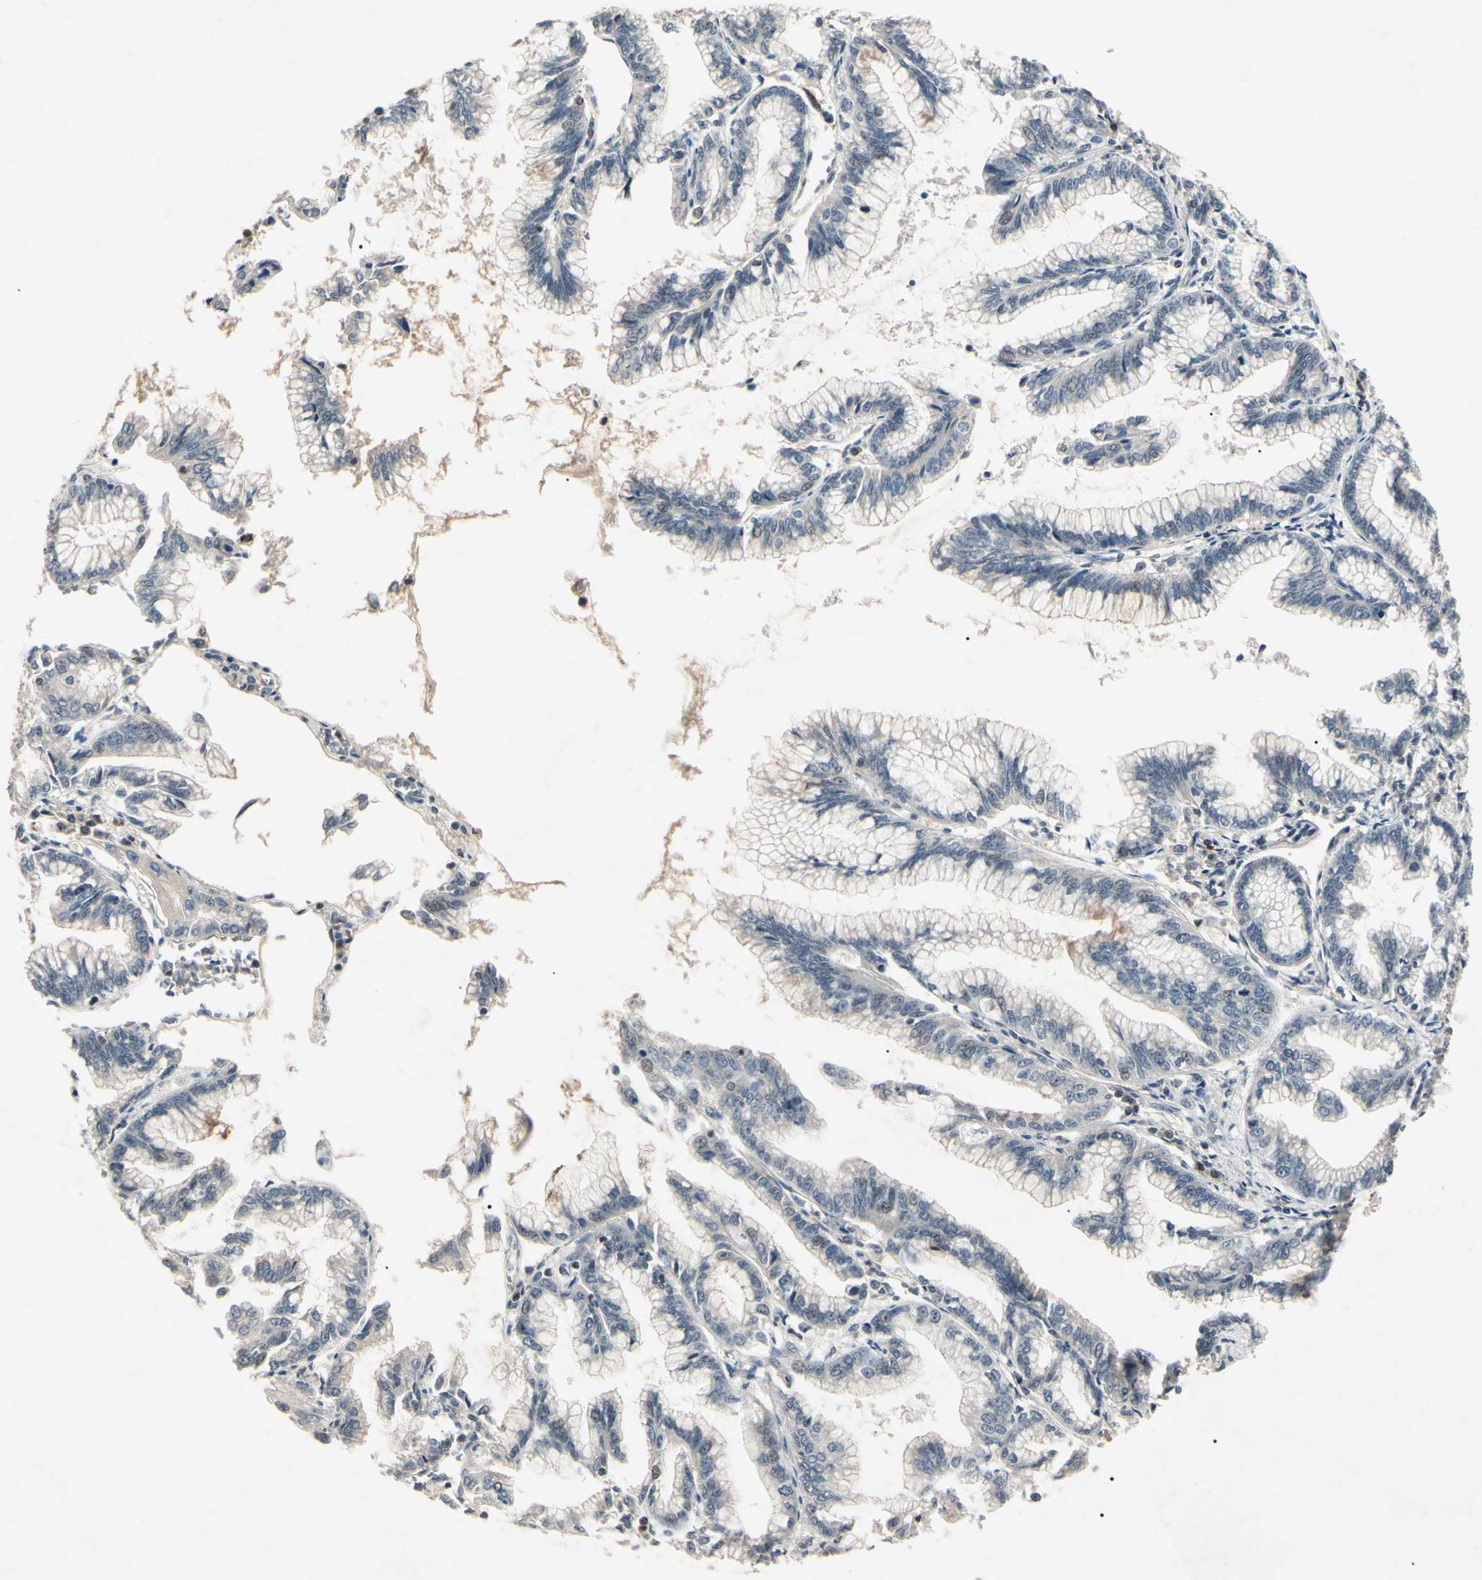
{"staining": {"intensity": "negative", "quantity": "none", "location": "none"}, "tissue": "pancreatic cancer", "cell_type": "Tumor cells", "image_type": "cancer", "snomed": [{"axis": "morphology", "description": "Adenocarcinoma, NOS"}, {"axis": "topography", "description": "Pancreas"}], "caption": "Micrograph shows no protein staining in tumor cells of pancreatic cancer tissue.", "gene": "AEBP1", "patient": {"sex": "female", "age": 64}}